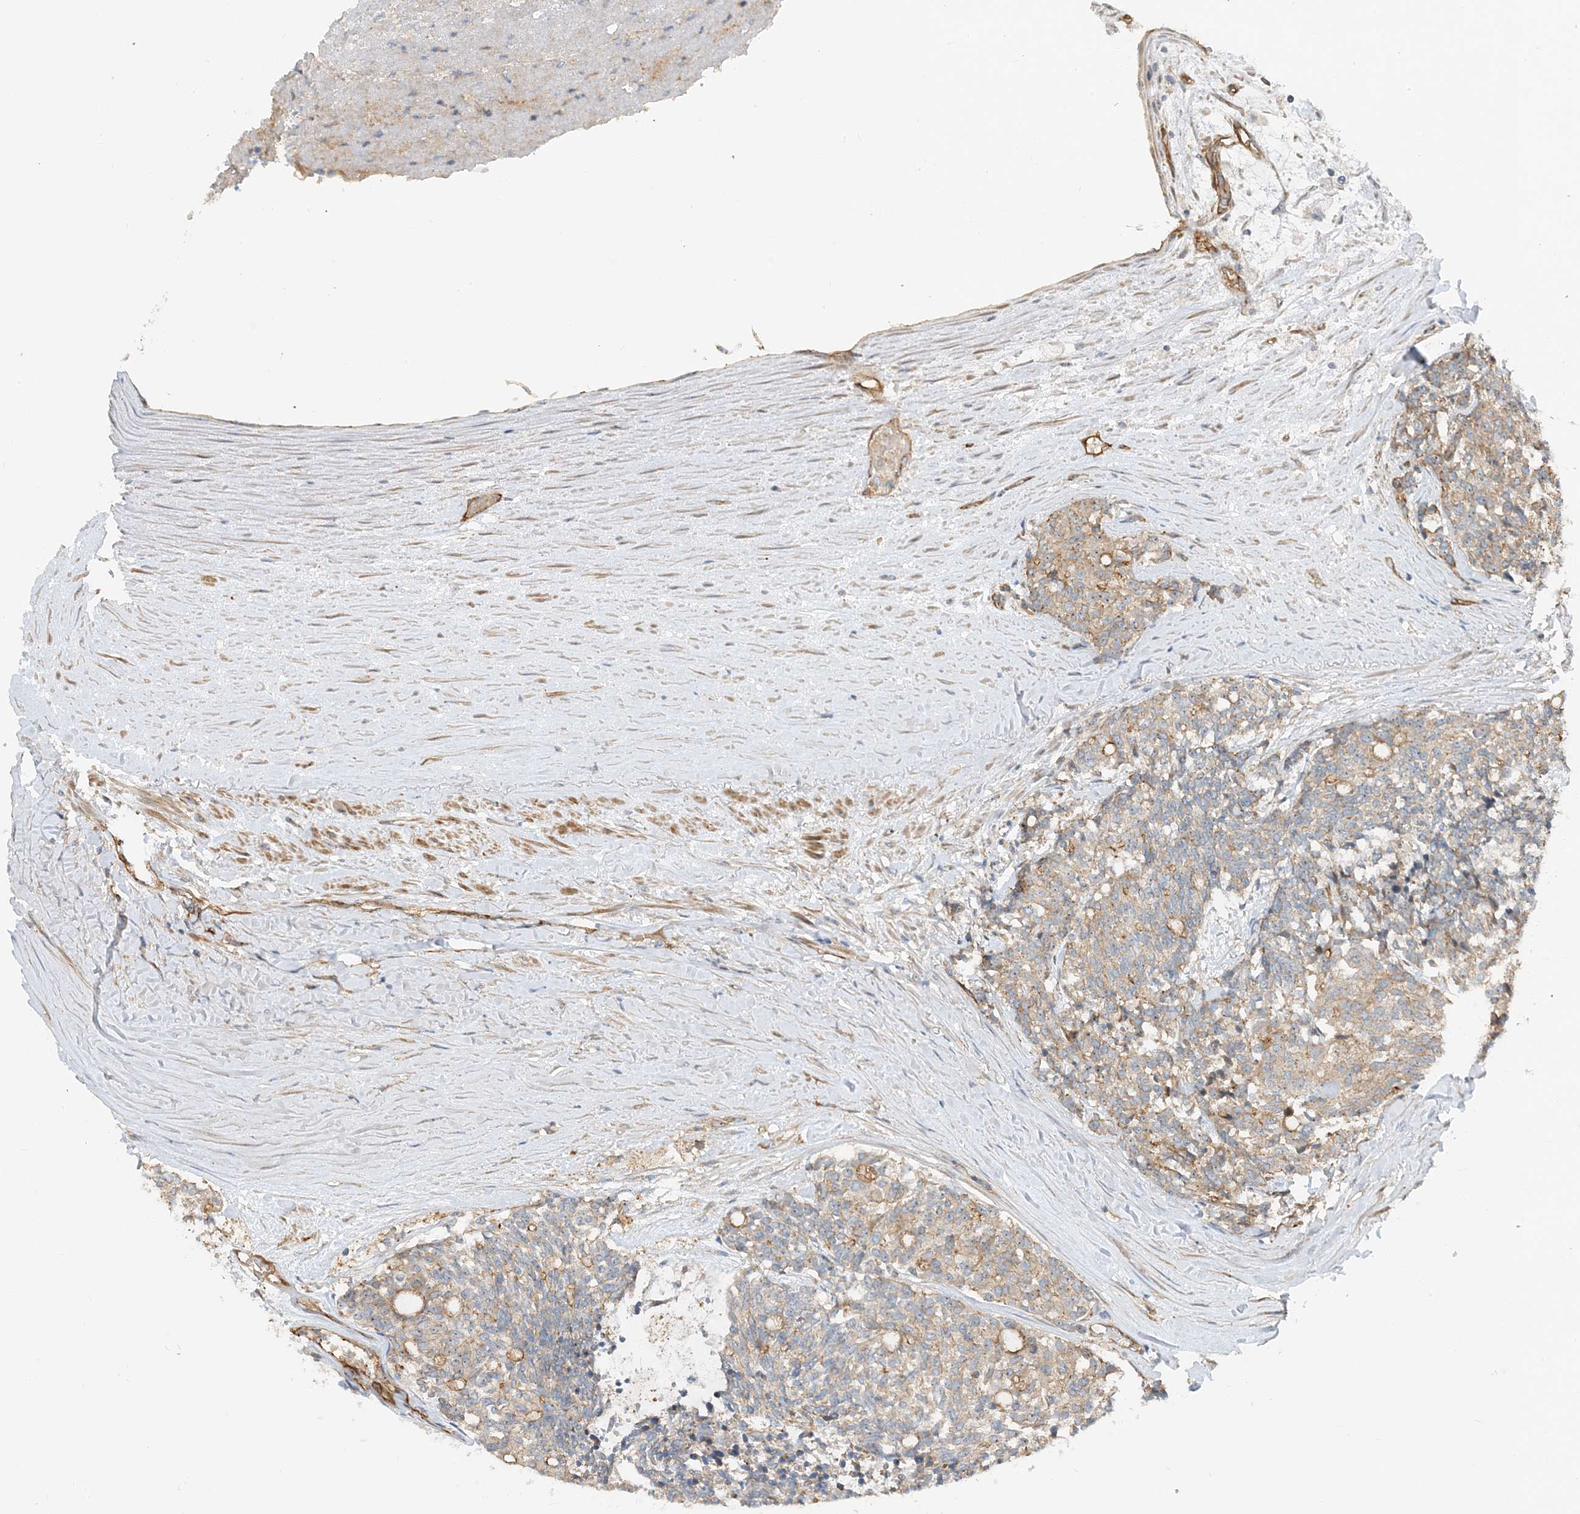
{"staining": {"intensity": "weak", "quantity": "25%-75%", "location": "cytoplasmic/membranous"}, "tissue": "carcinoid", "cell_type": "Tumor cells", "image_type": "cancer", "snomed": [{"axis": "morphology", "description": "Carcinoid, malignant, NOS"}, {"axis": "topography", "description": "Pancreas"}], "caption": "Brown immunohistochemical staining in malignant carcinoid demonstrates weak cytoplasmic/membranous staining in about 25%-75% of tumor cells.", "gene": "MYL5", "patient": {"sex": "female", "age": 54}}